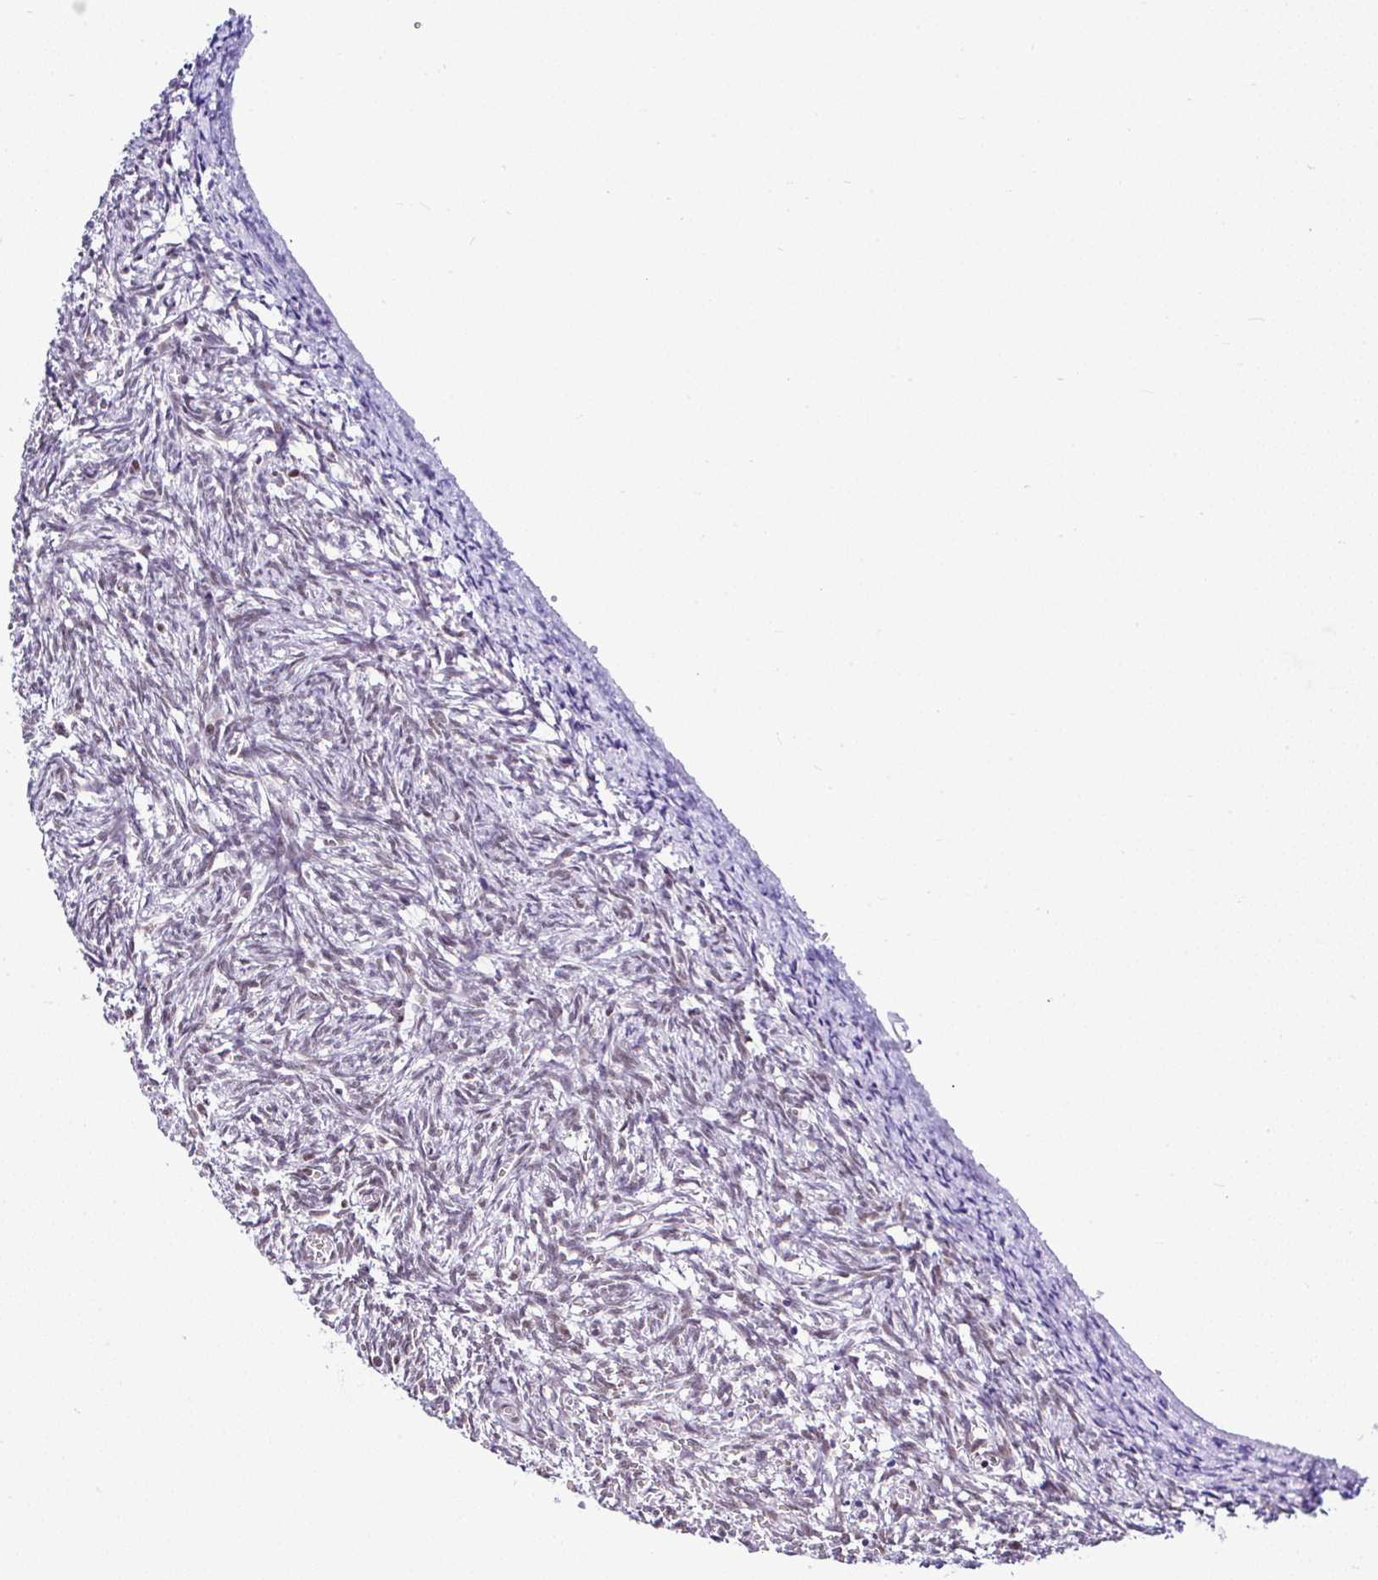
{"staining": {"intensity": "moderate", "quantity": ">75%", "location": "nuclear"}, "tissue": "ovary", "cell_type": "Follicle cells", "image_type": "normal", "snomed": [{"axis": "morphology", "description": "Normal tissue, NOS"}, {"axis": "topography", "description": "Ovary"}], "caption": "Immunohistochemistry (IHC) of unremarkable human ovary demonstrates medium levels of moderate nuclear expression in about >75% of follicle cells.", "gene": "DR1", "patient": {"sex": "female", "age": 67}}